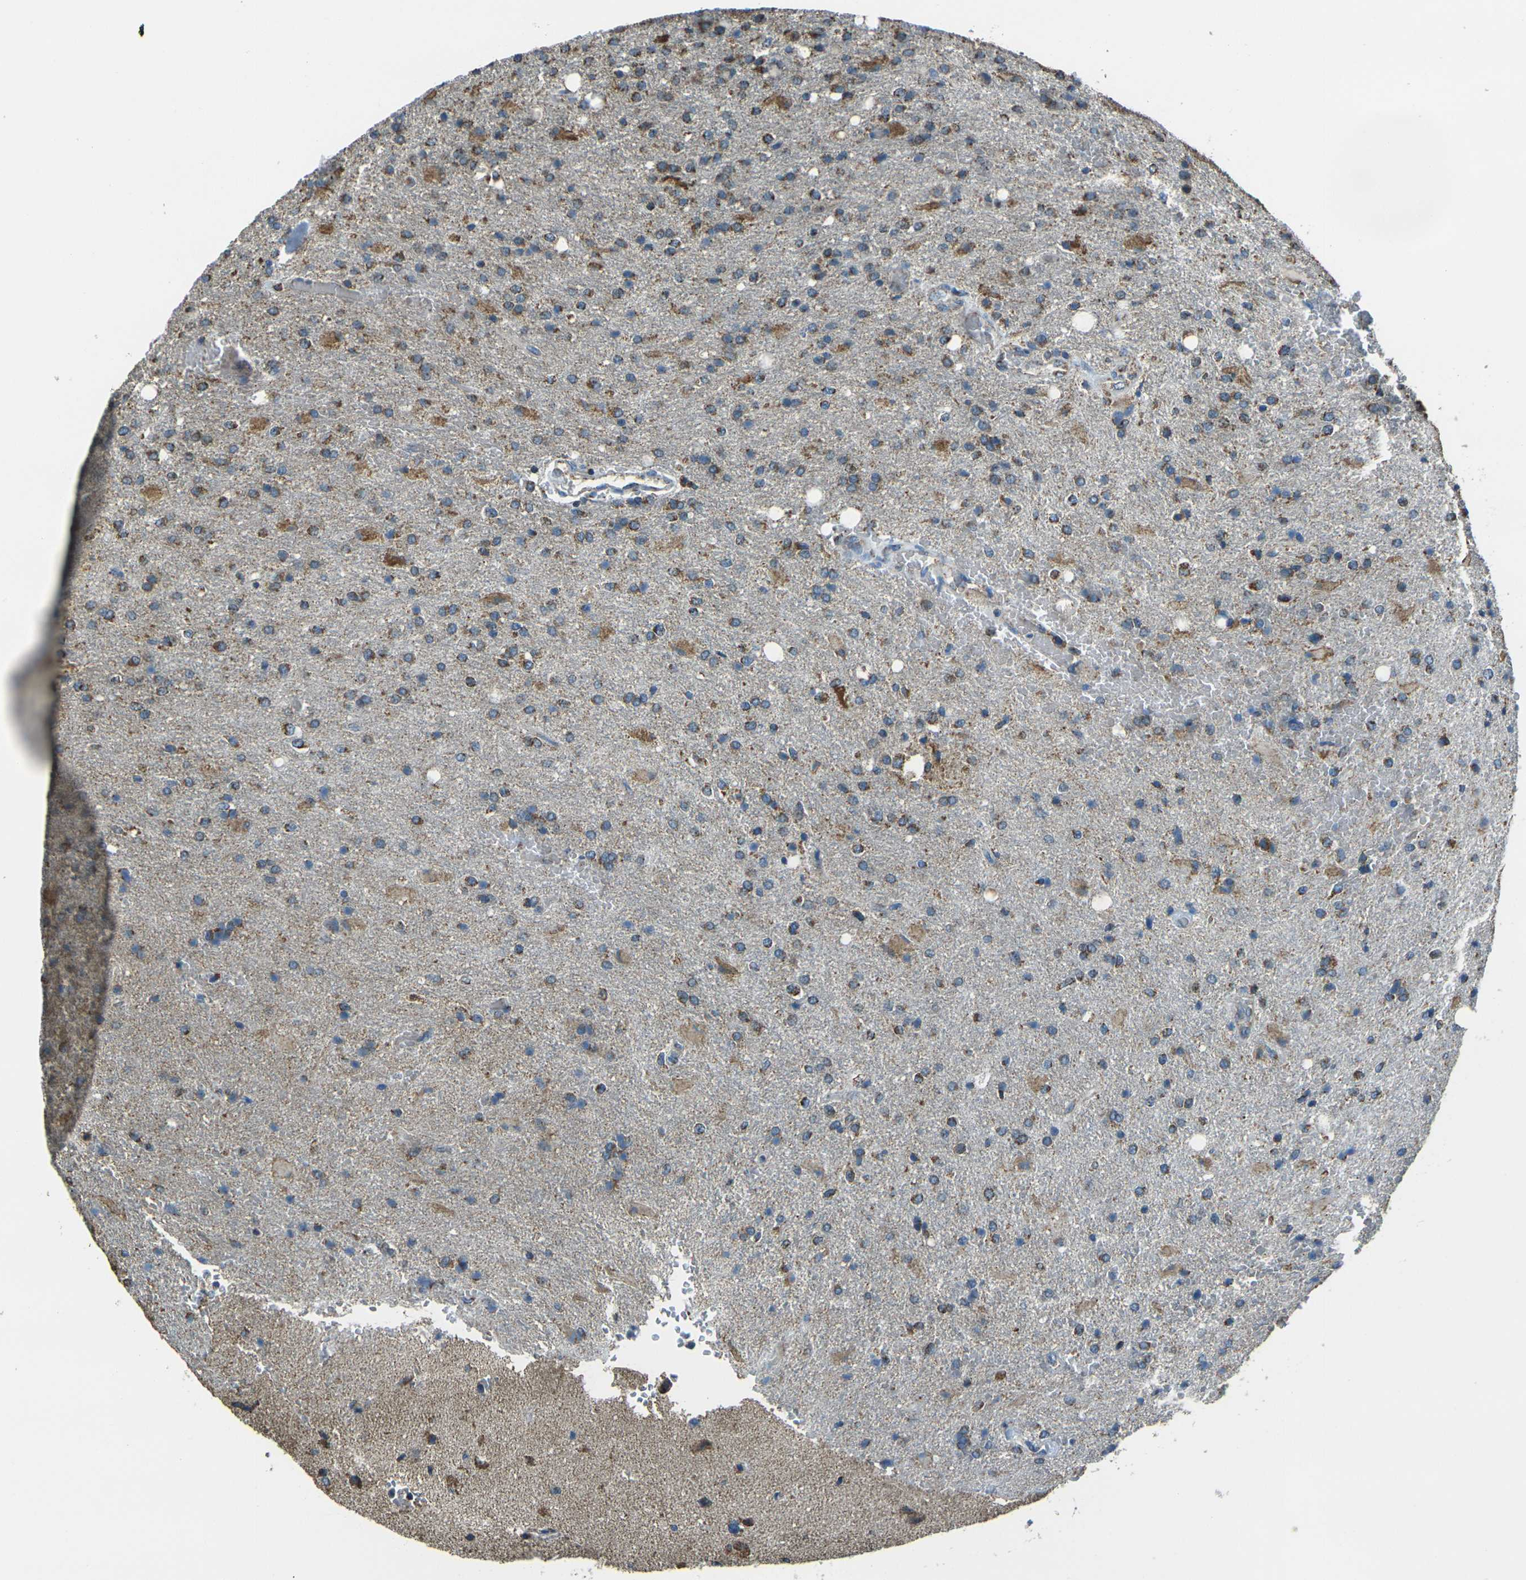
{"staining": {"intensity": "moderate", "quantity": ">75%", "location": "cytoplasmic/membranous"}, "tissue": "glioma", "cell_type": "Tumor cells", "image_type": "cancer", "snomed": [{"axis": "morphology", "description": "Glioma, malignant, High grade"}, {"axis": "topography", "description": "Brain"}], "caption": "High-magnification brightfield microscopy of glioma stained with DAB (brown) and counterstained with hematoxylin (blue). tumor cells exhibit moderate cytoplasmic/membranous positivity is present in about>75% of cells.", "gene": "IRF3", "patient": {"sex": "male", "age": 71}}